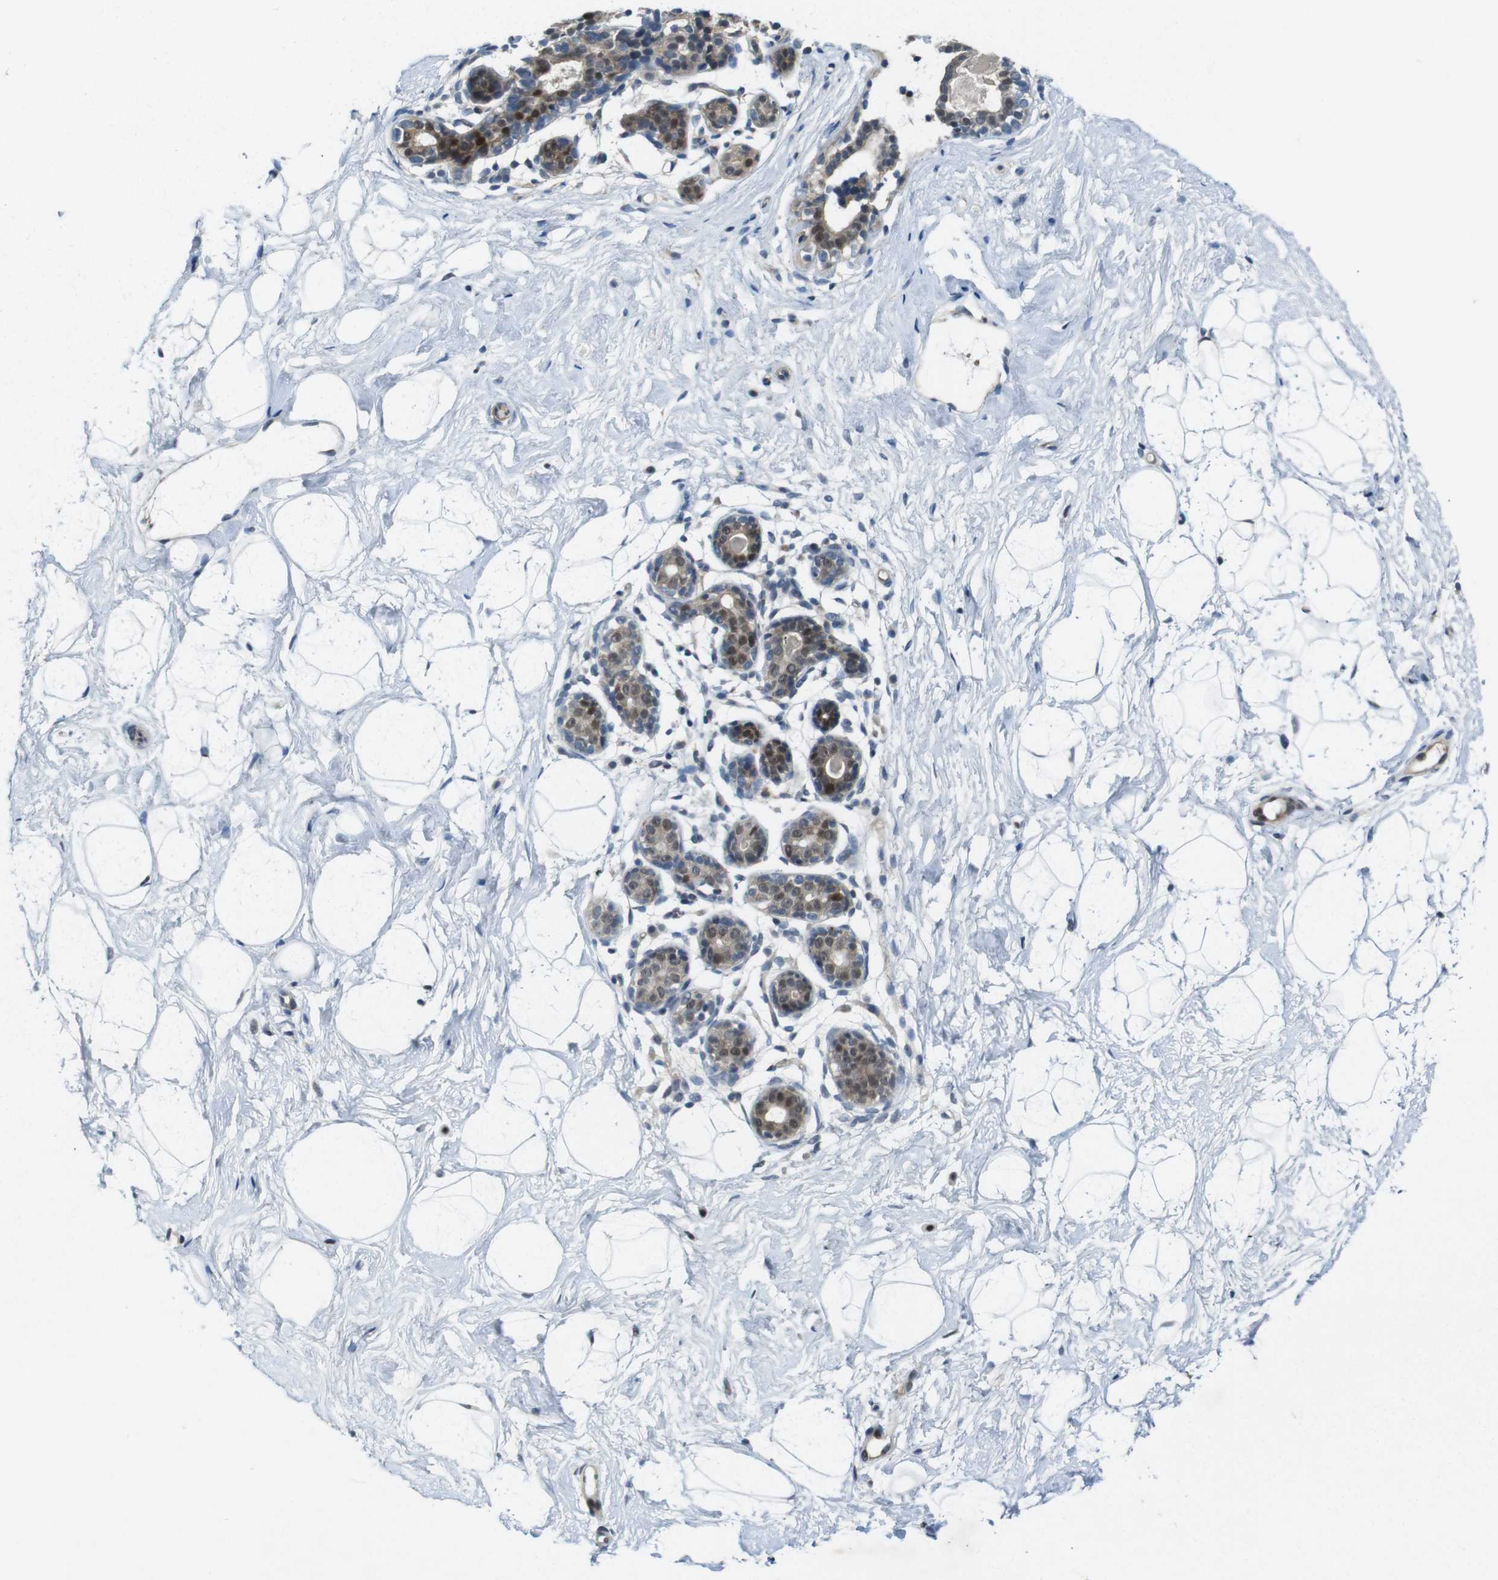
{"staining": {"intensity": "negative", "quantity": "none", "location": "none"}, "tissue": "breast", "cell_type": "Adipocytes", "image_type": "normal", "snomed": [{"axis": "morphology", "description": "Normal tissue, NOS"}, {"axis": "topography", "description": "Breast"}], "caption": "This is a histopathology image of IHC staining of normal breast, which shows no staining in adipocytes.", "gene": "MAPKAPK5", "patient": {"sex": "female", "age": 23}}